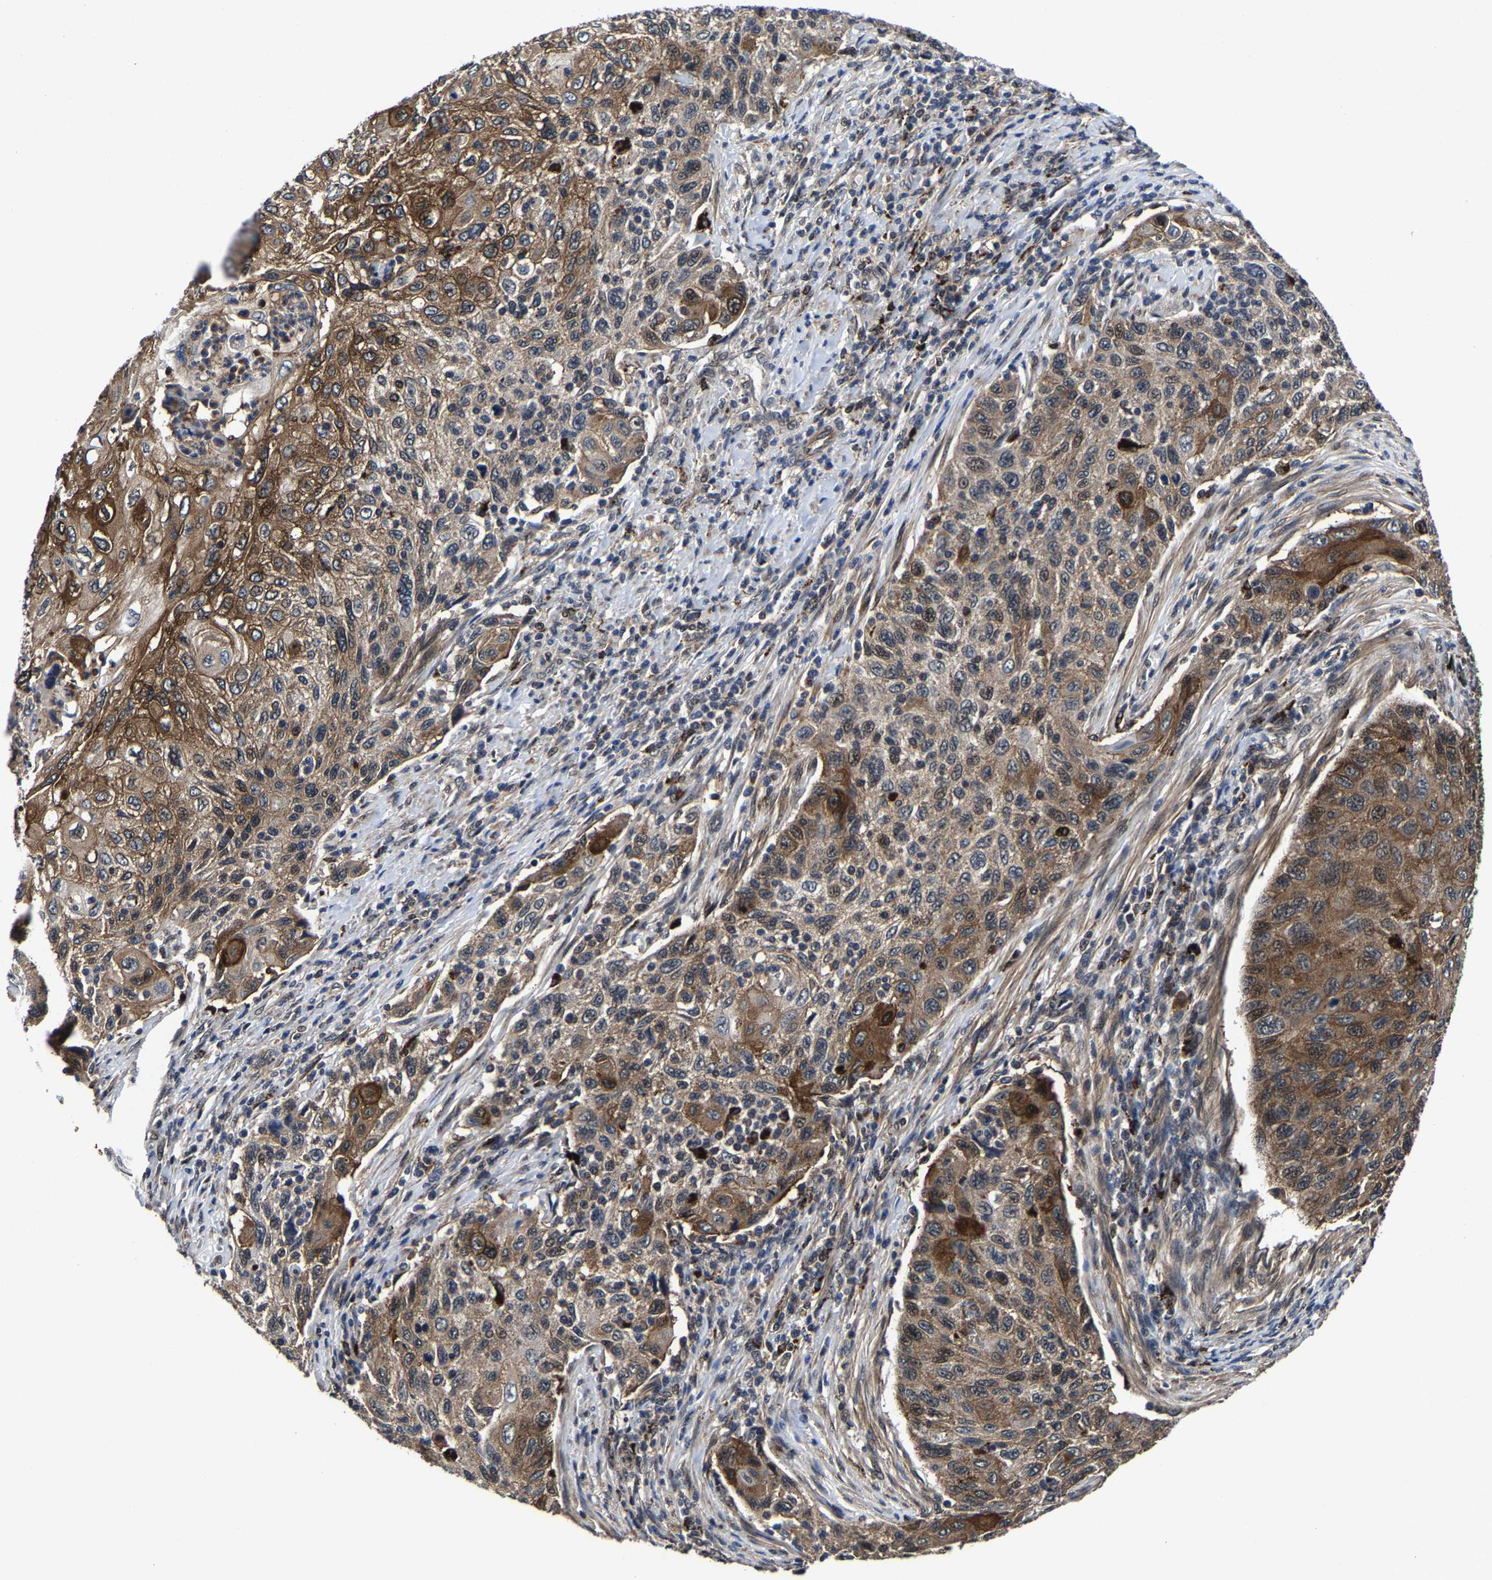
{"staining": {"intensity": "strong", "quantity": ">75%", "location": "cytoplasmic/membranous"}, "tissue": "cervical cancer", "cell_type": "Tumor cells", "image_type": "cancer", "snomed": [{"axis": "morphology", "description": "Squamous cell carcinoma, NOS"}, {"axis": "topography", "description": "Cervix"}], "caption": "Immunohistochemistry (IHC) histopathology image of cervical cancer (squamous cell carcinoma) stained for a protein (brown), which shows high levels of strong cytoplasmic/membranous expression in approximately >75% of tumor cells.", "gene": "ZCCHC7", "patient": {"sex": "female", "age": 70}}